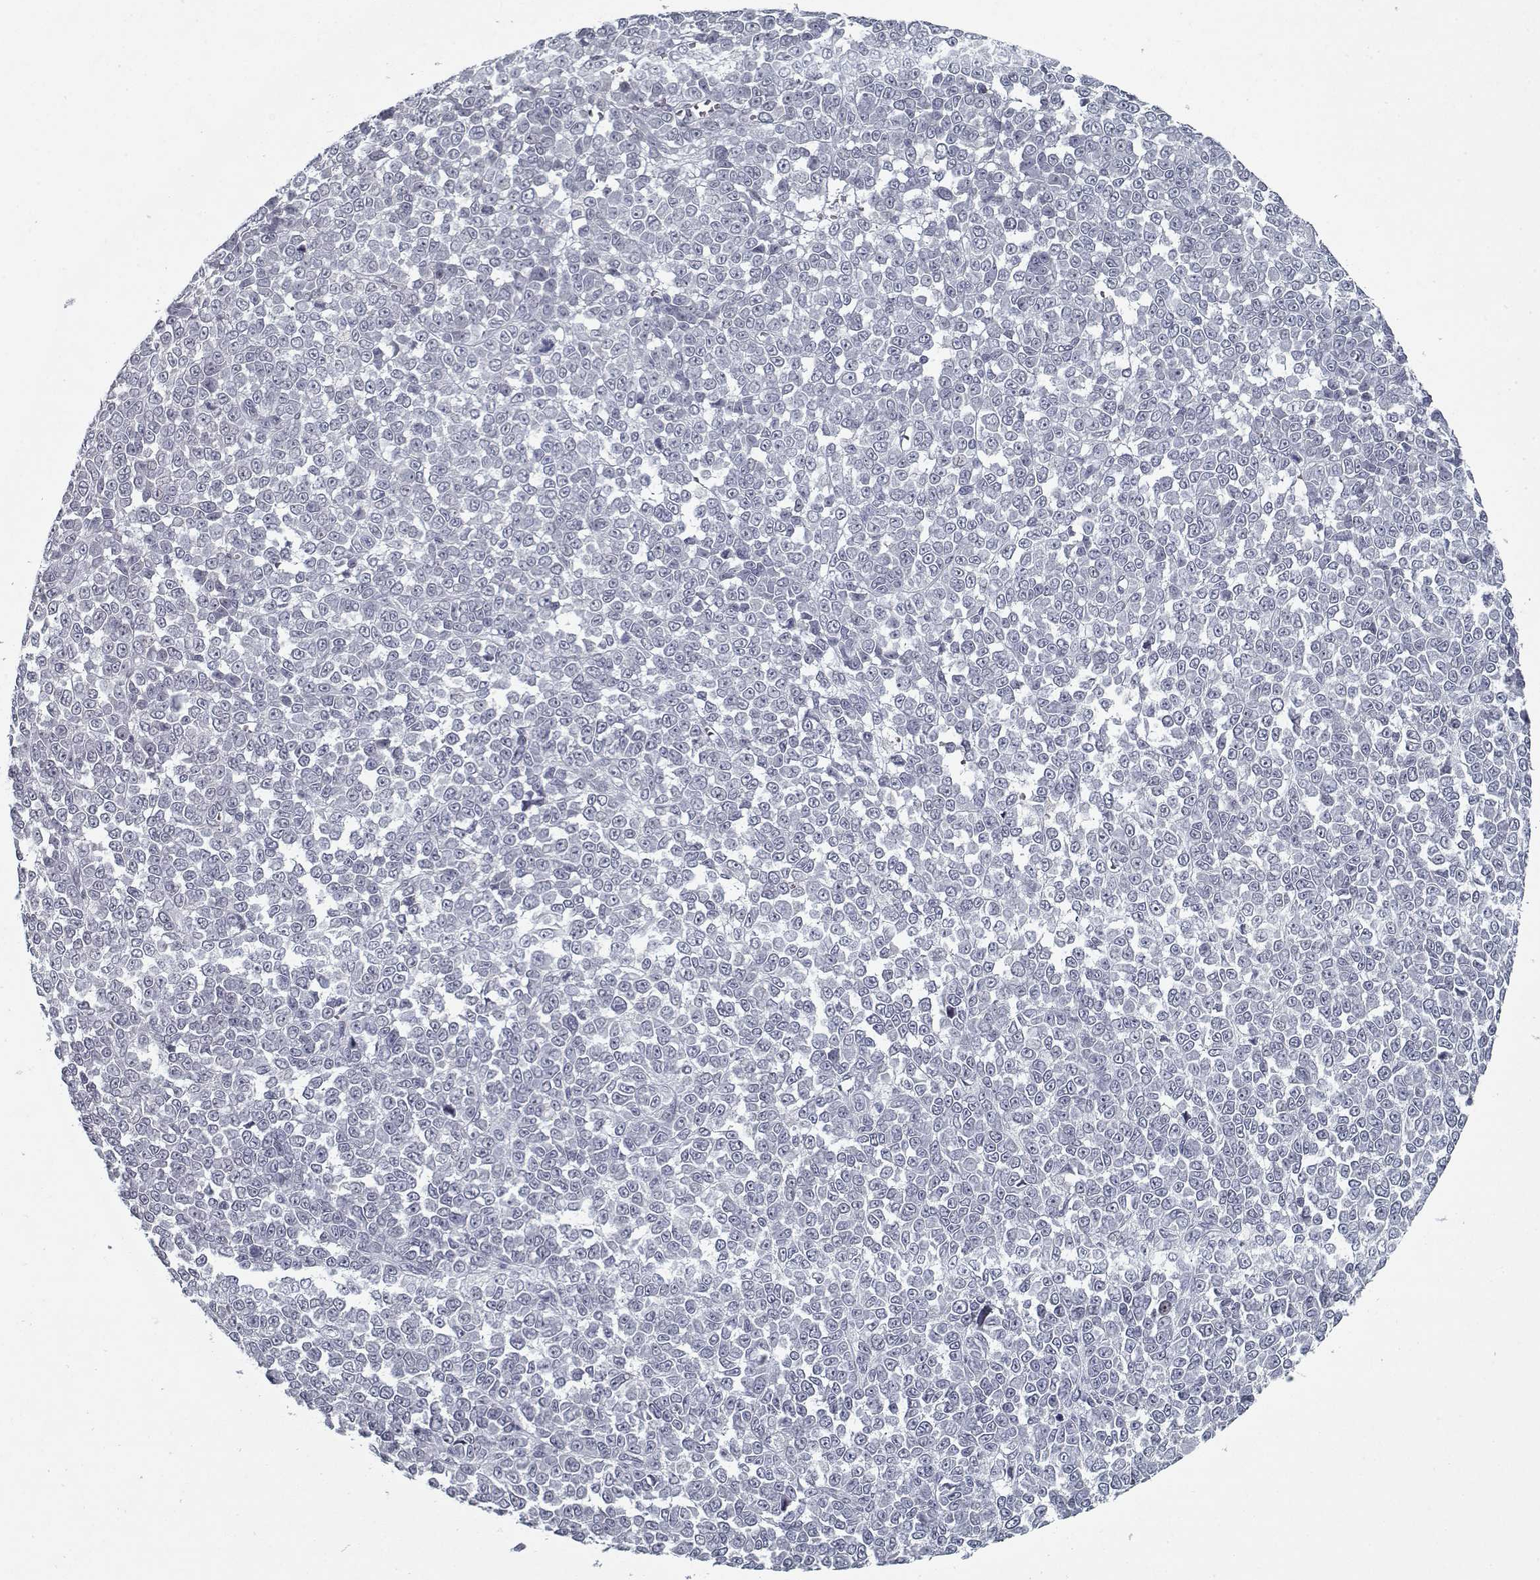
{"staining": {"intensity": "negative", "quantity": "none", "location": "none"}, "tissue": "melanoma", "cell_type": "Tumor cells", "image_type": "cancer", "snomed": [{"axis": "morphology", "description": "Malignant melanoma, NOS"}, {"axis": "topography", "description": "Skin"}], "caption": "DAB (3,3'-diaminobenzidine) immunohistochemical staining of human melanoma reveals no significant positivity in tumor cells.", "gene": "GAD2", "patient": {"sex": "female", "age": 95}}